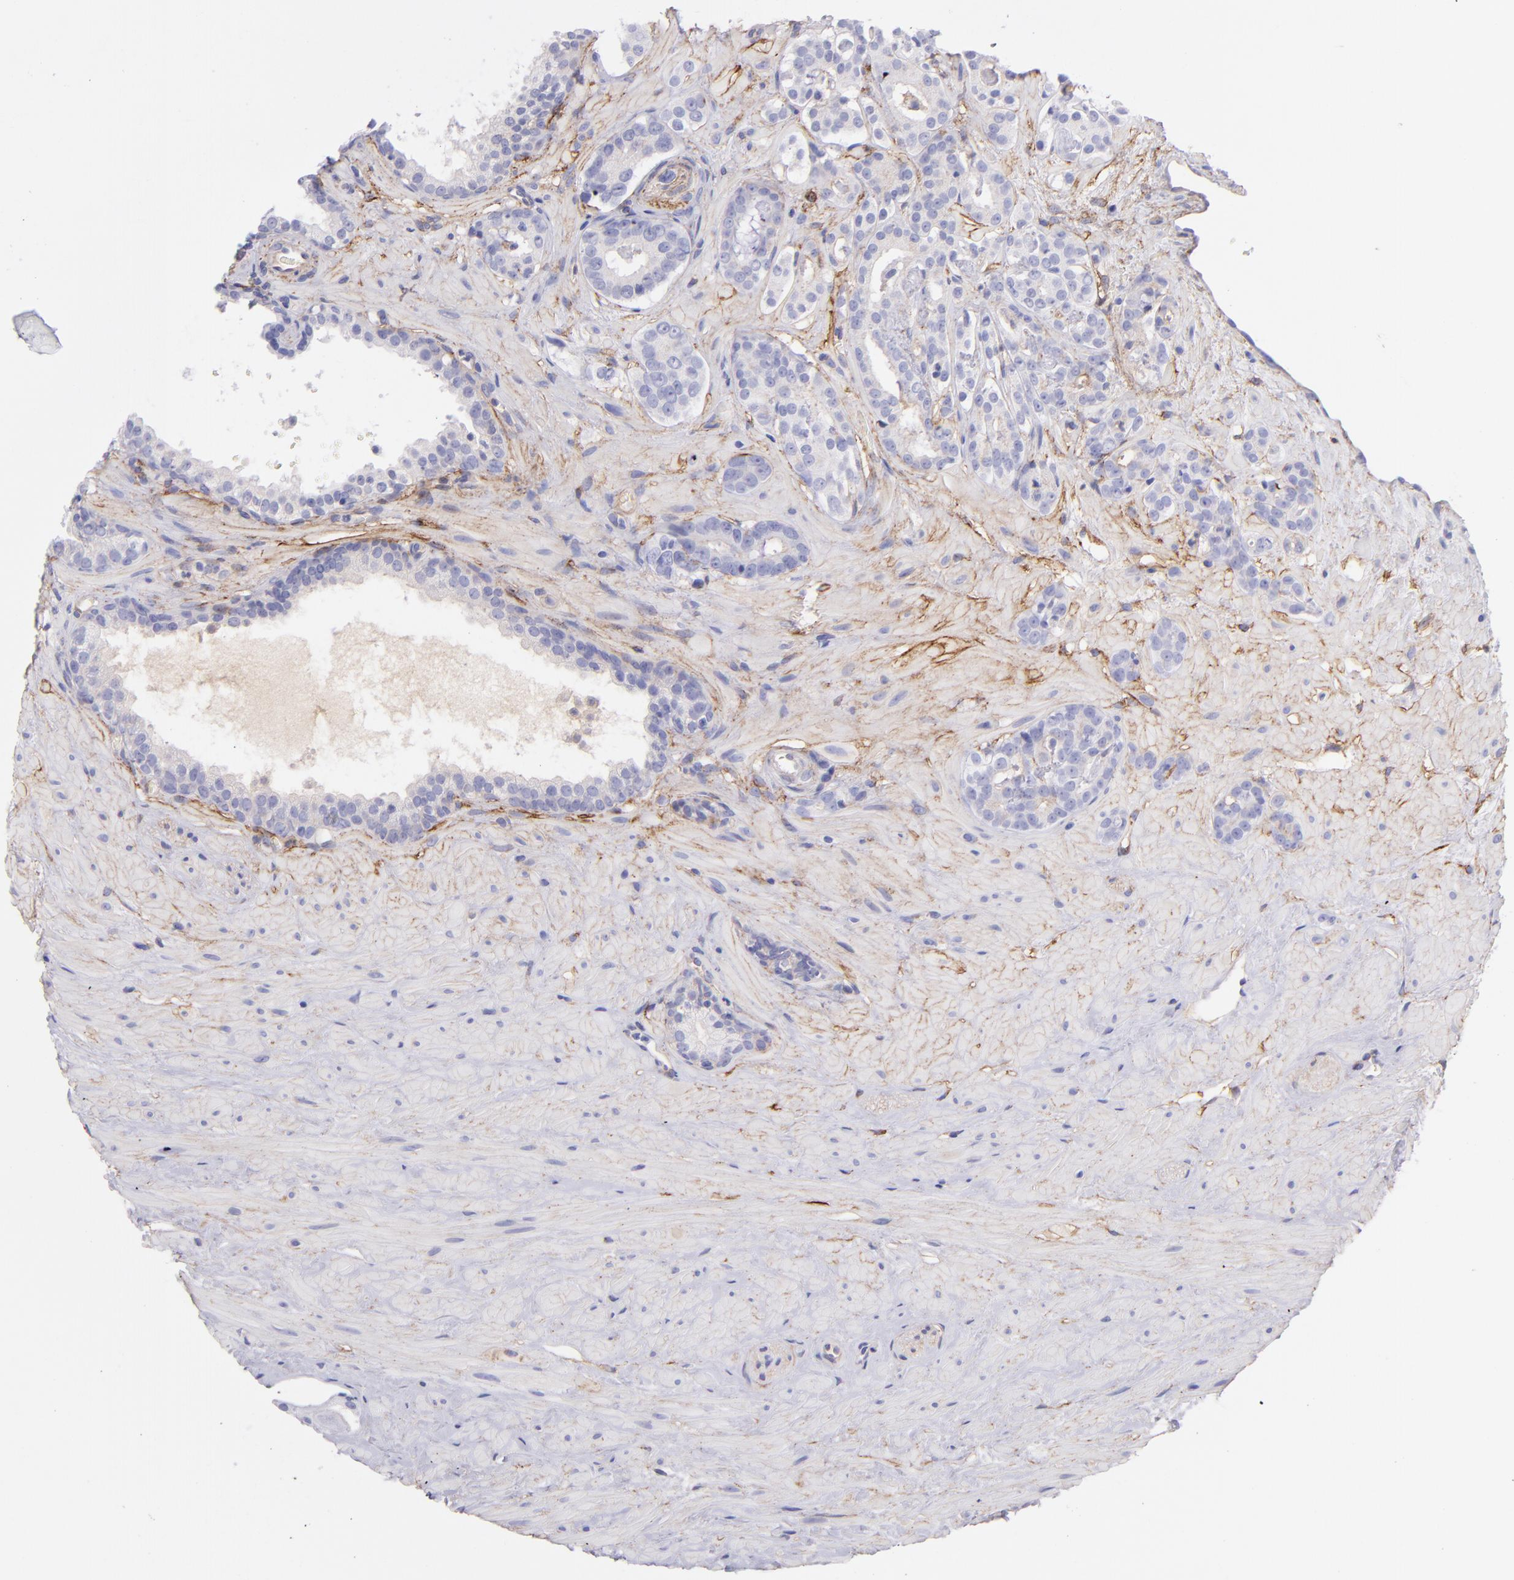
{"staining": {"intensity": "negative", "quantity": "none", "location": "none"}, "tissue": "prostate cancer", "cell_type": "Tumor cells", "image_type": "cancer", "snomed": [{"axis": "morphology", "description": "Adenocarcinoma, Low grade"}, {"axis": "topography", "description": "Prostate"}], "caption": "The histopathology image exhibits no significant expression in tumor cells of prostate cancer. (Brightfield microscopy of DAB IHC at high magnification).", "gene": "CD81", "patient": {"sex": "male", "age": 57}}